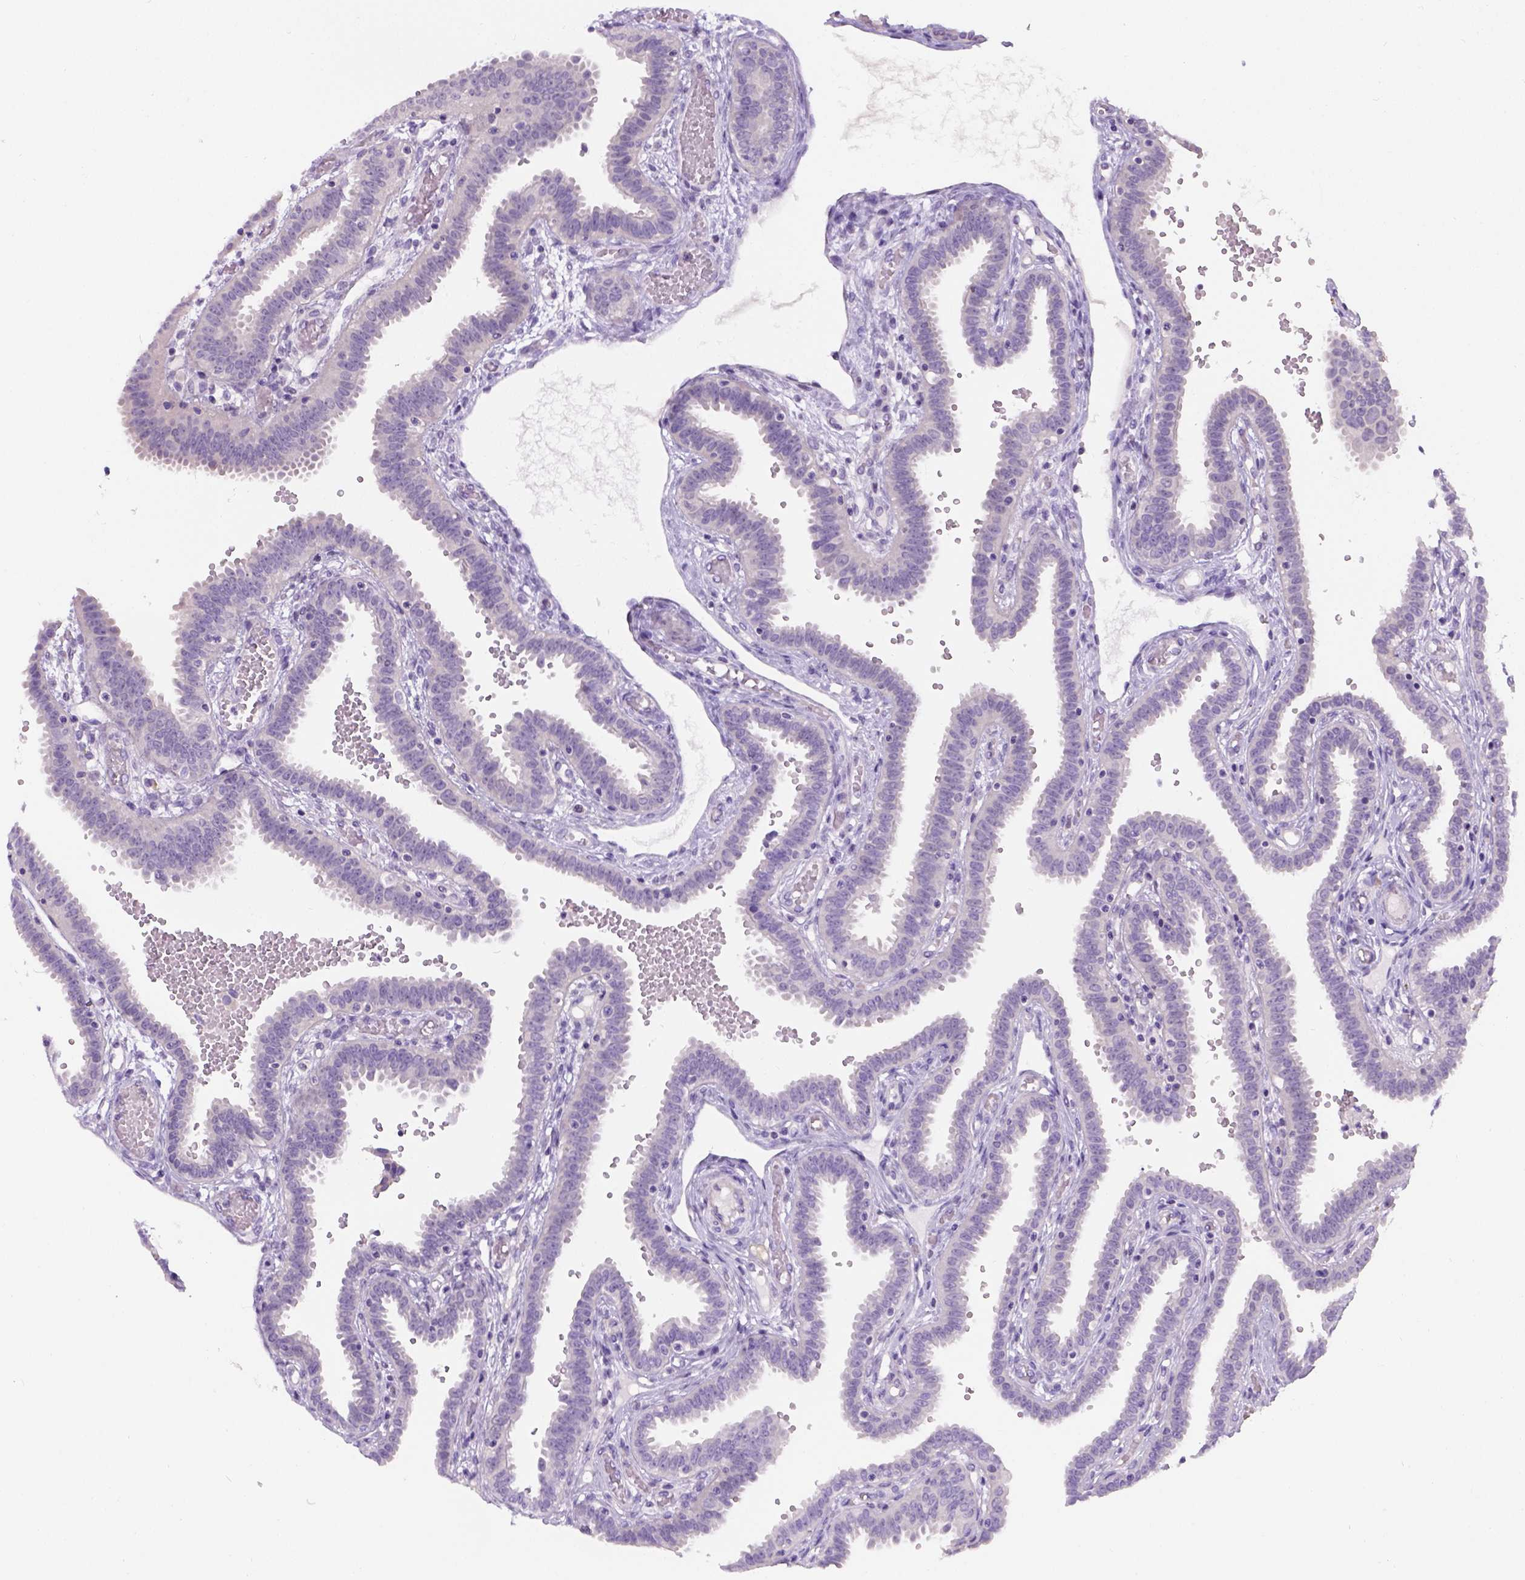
{"staining": {"intensity": "negative", "quantity": "none", "location": "none"}, "tissue": "fallopian tube", "cell_type": "Glandular cells", "image_type": "normal", "snomed": [{"axis": "morphology", "description": "Normal tissue, NOS"}, {"axis": "topography", "description": "Fallopian tube"}], "caption": "The histopathology image shows no significant expression in glandular cells of fallopian tube.", "gene": "C20orf144", "patient": {"sex": "female", "age": 37}}